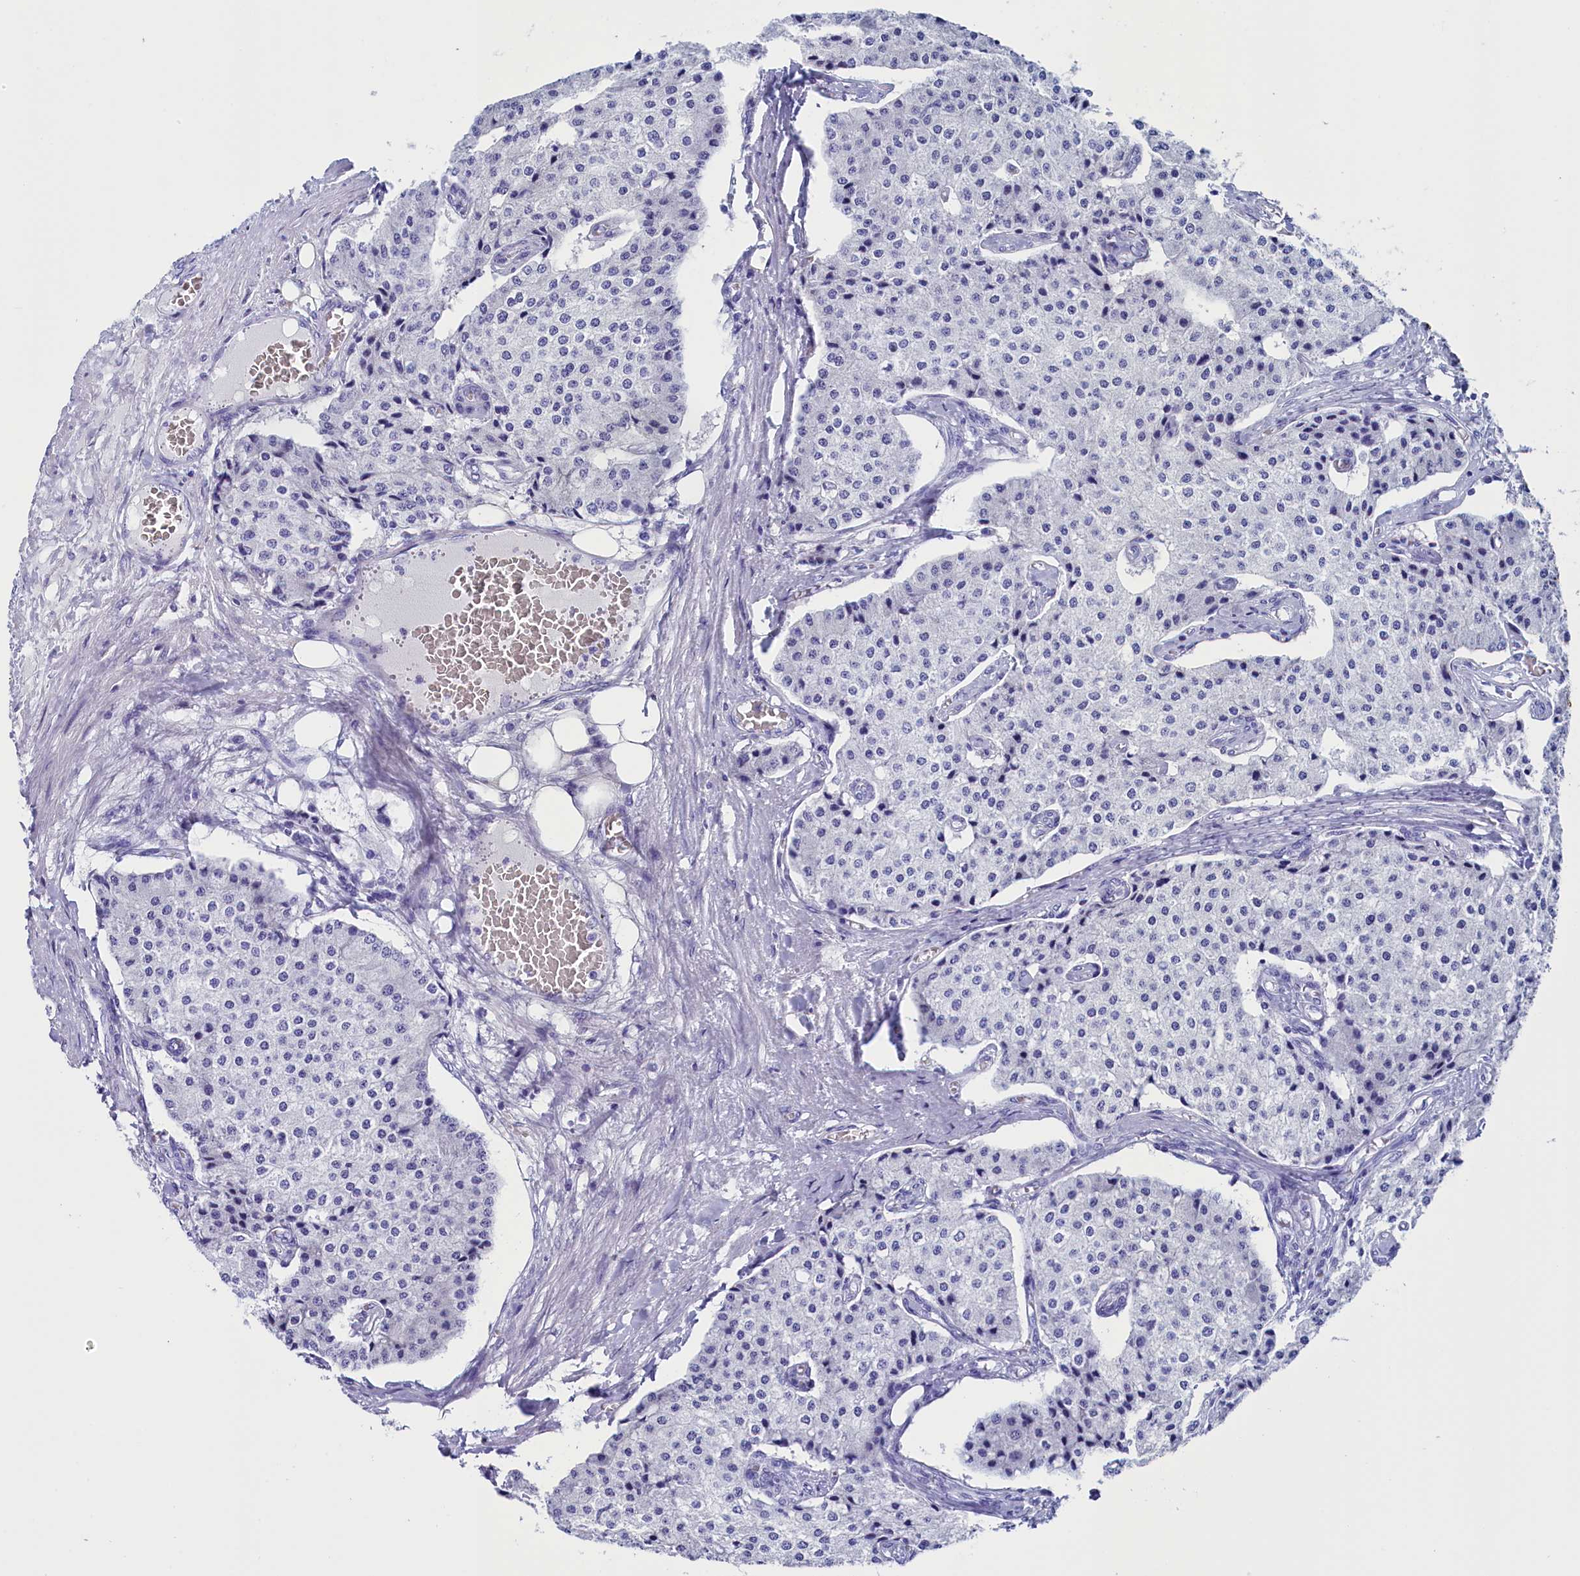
{"staining": {"intensity": "negative", "quantity": "none", "location": "none"}, "tissue": "carcinoid", "cell_type": "Tumor cells", "image_type": "cancer", "snomed": [{"axis": "morphology", "description": "Carcinoid, malignant, NOS"}, {"axis": "topography", "description": "Colon"}], "caption": "High magnification brightfield microscopy of carcinoid (malignant) stained with DAB (3,3'-diaminobenzidine) (brown) and counterstained with hematoxylin (blue): tumor cells show no significant expression.", "gene": "ANKRD29", "patient": {"sex": "female", "age": 52}}